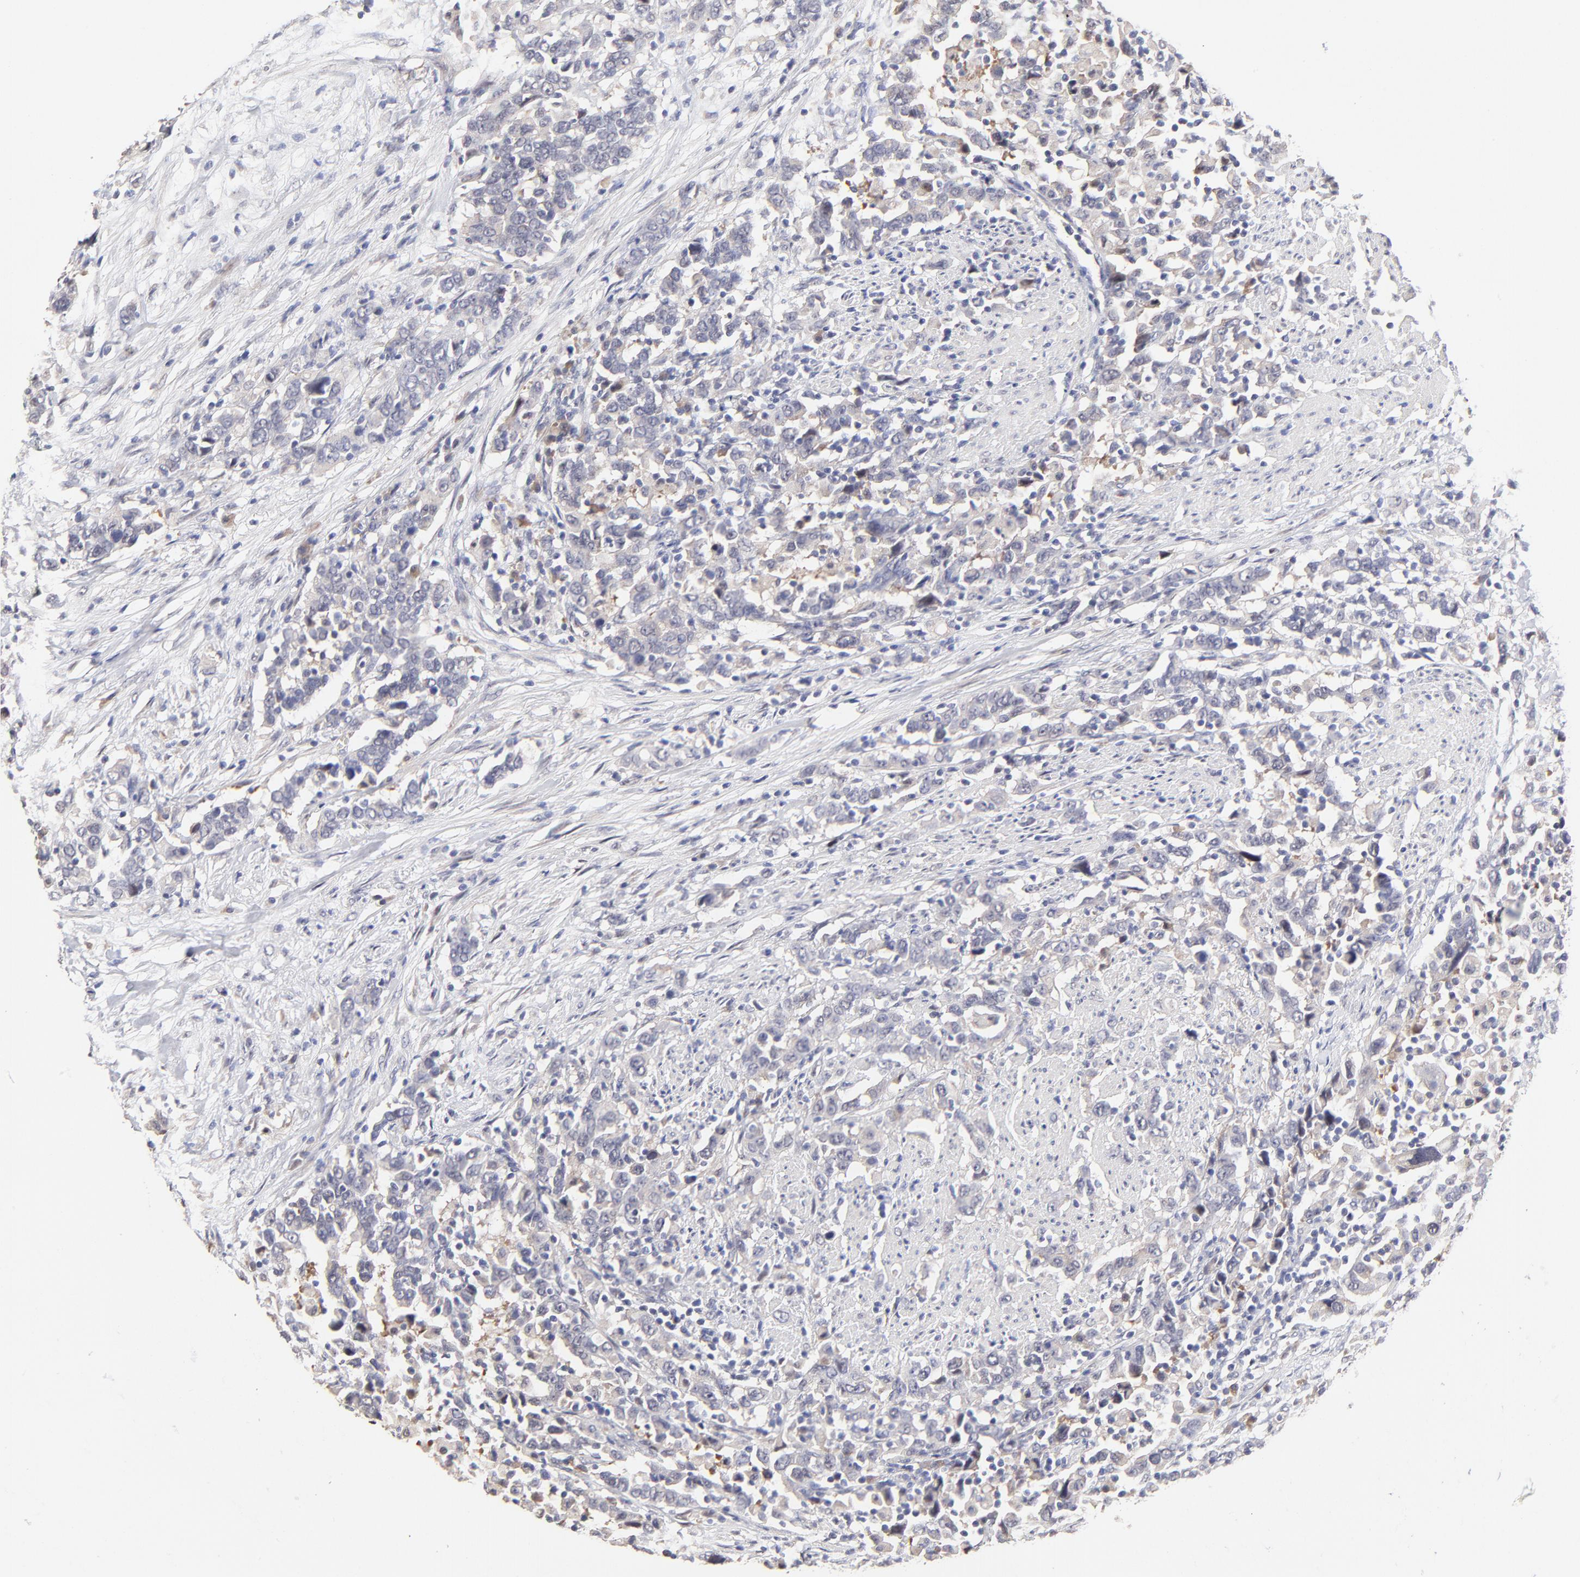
{"staining": {"intensity": "weak", "quantity": "<25%", "location": "cytoplasmic/membranous"}, "tissue": "urothelial cancer", "cell_type": "Tumor cells", "image_type": "cancer", "snomed": [{"axis": "morphology", "description": "Urothelial carcinoma, High grade"}, {"axis": "topography", "description": "Urinary bladder"}], "caption": "Tumor cells show no significant protein expression in high-grade urothelial carcinoma.", "gene": "ZNF10", "patient": {"sex": "male", "age": 61}}